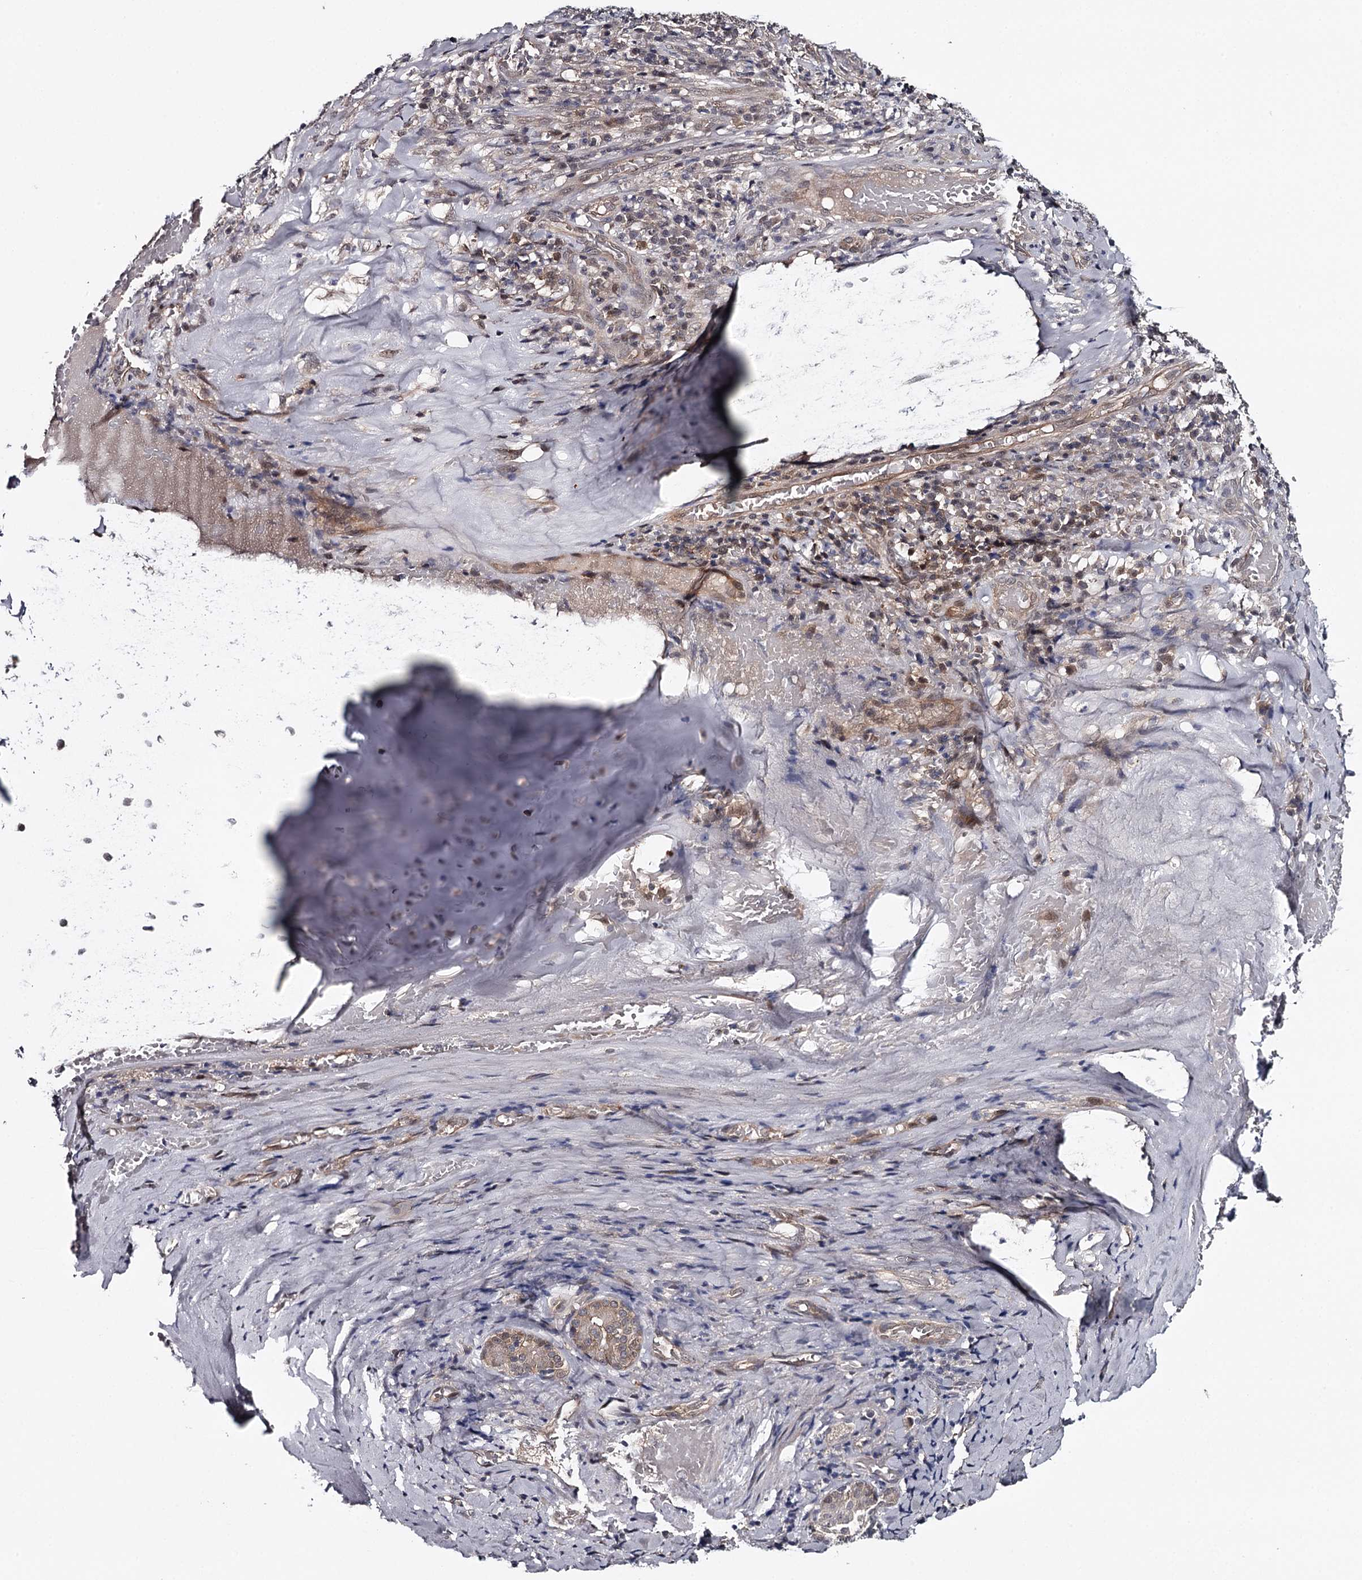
{"staining": {"intensity": "moderate", "quantity": "25%-75%", "location": "cytoplasmic/membranous,nuclear"}, "tissue": "adipose tissue", "cell_type": "Adipocytes", "image_type": "normal", "snomed": [{"axis": "morphology", "description": "Normal tissue, NOS"}, {"axis": "morphology", "description": "Basal cell carcinoma"}, {"axis": "topography", "description": "Cartilage tissue"}, {"axis": "topography", "description": "Nasopharynx"}, {"axis": "topography", "description": "Oral tissue"}], "caption": "Human adipose tissue stained for a protein (brown) displays moderate cytoplasmic/membranous,nuclear positive positivity in about 25%-75% of adipocytes.", "gene": "GTSF1", "patient": {"sex": "female", "age": 77}}